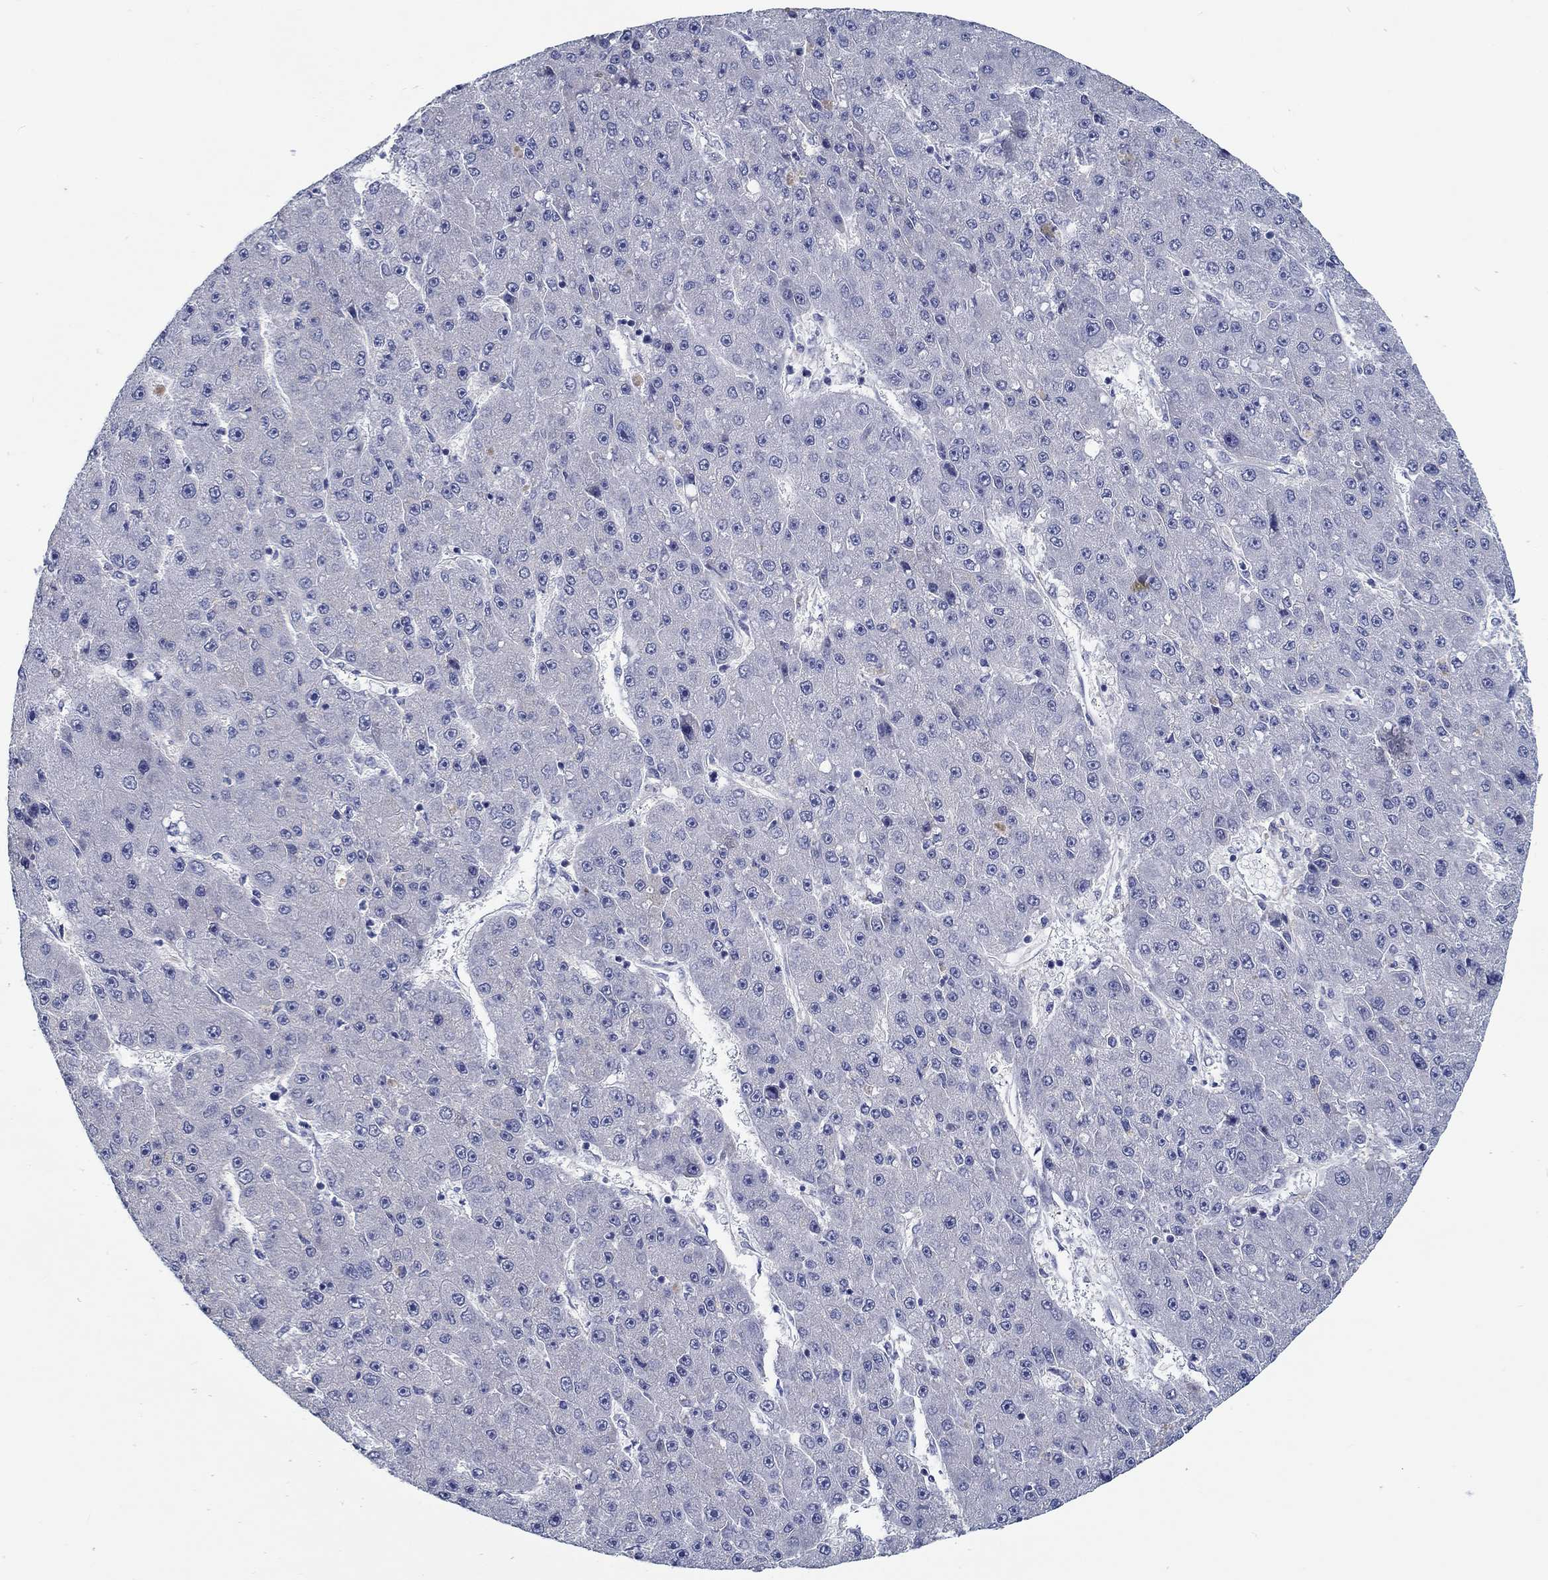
{"staining": {"intensity": "negative", "quantity": "none", "location": "none"}, "tissue": "liver cancer", "cell_type": "Tumor cells", "image_type": "cancer", "snomed": [{"axis": "morphology", "description": "Carcinoma, Hepatocellular, NOS"}, {"axis": "topography", "description": "Liver"}], "caption": "Tumor cells are negative for brown protein staining in liver cancer.", "gene": "MYBPC1", "patient": {"sex": "male", "age": 67}}